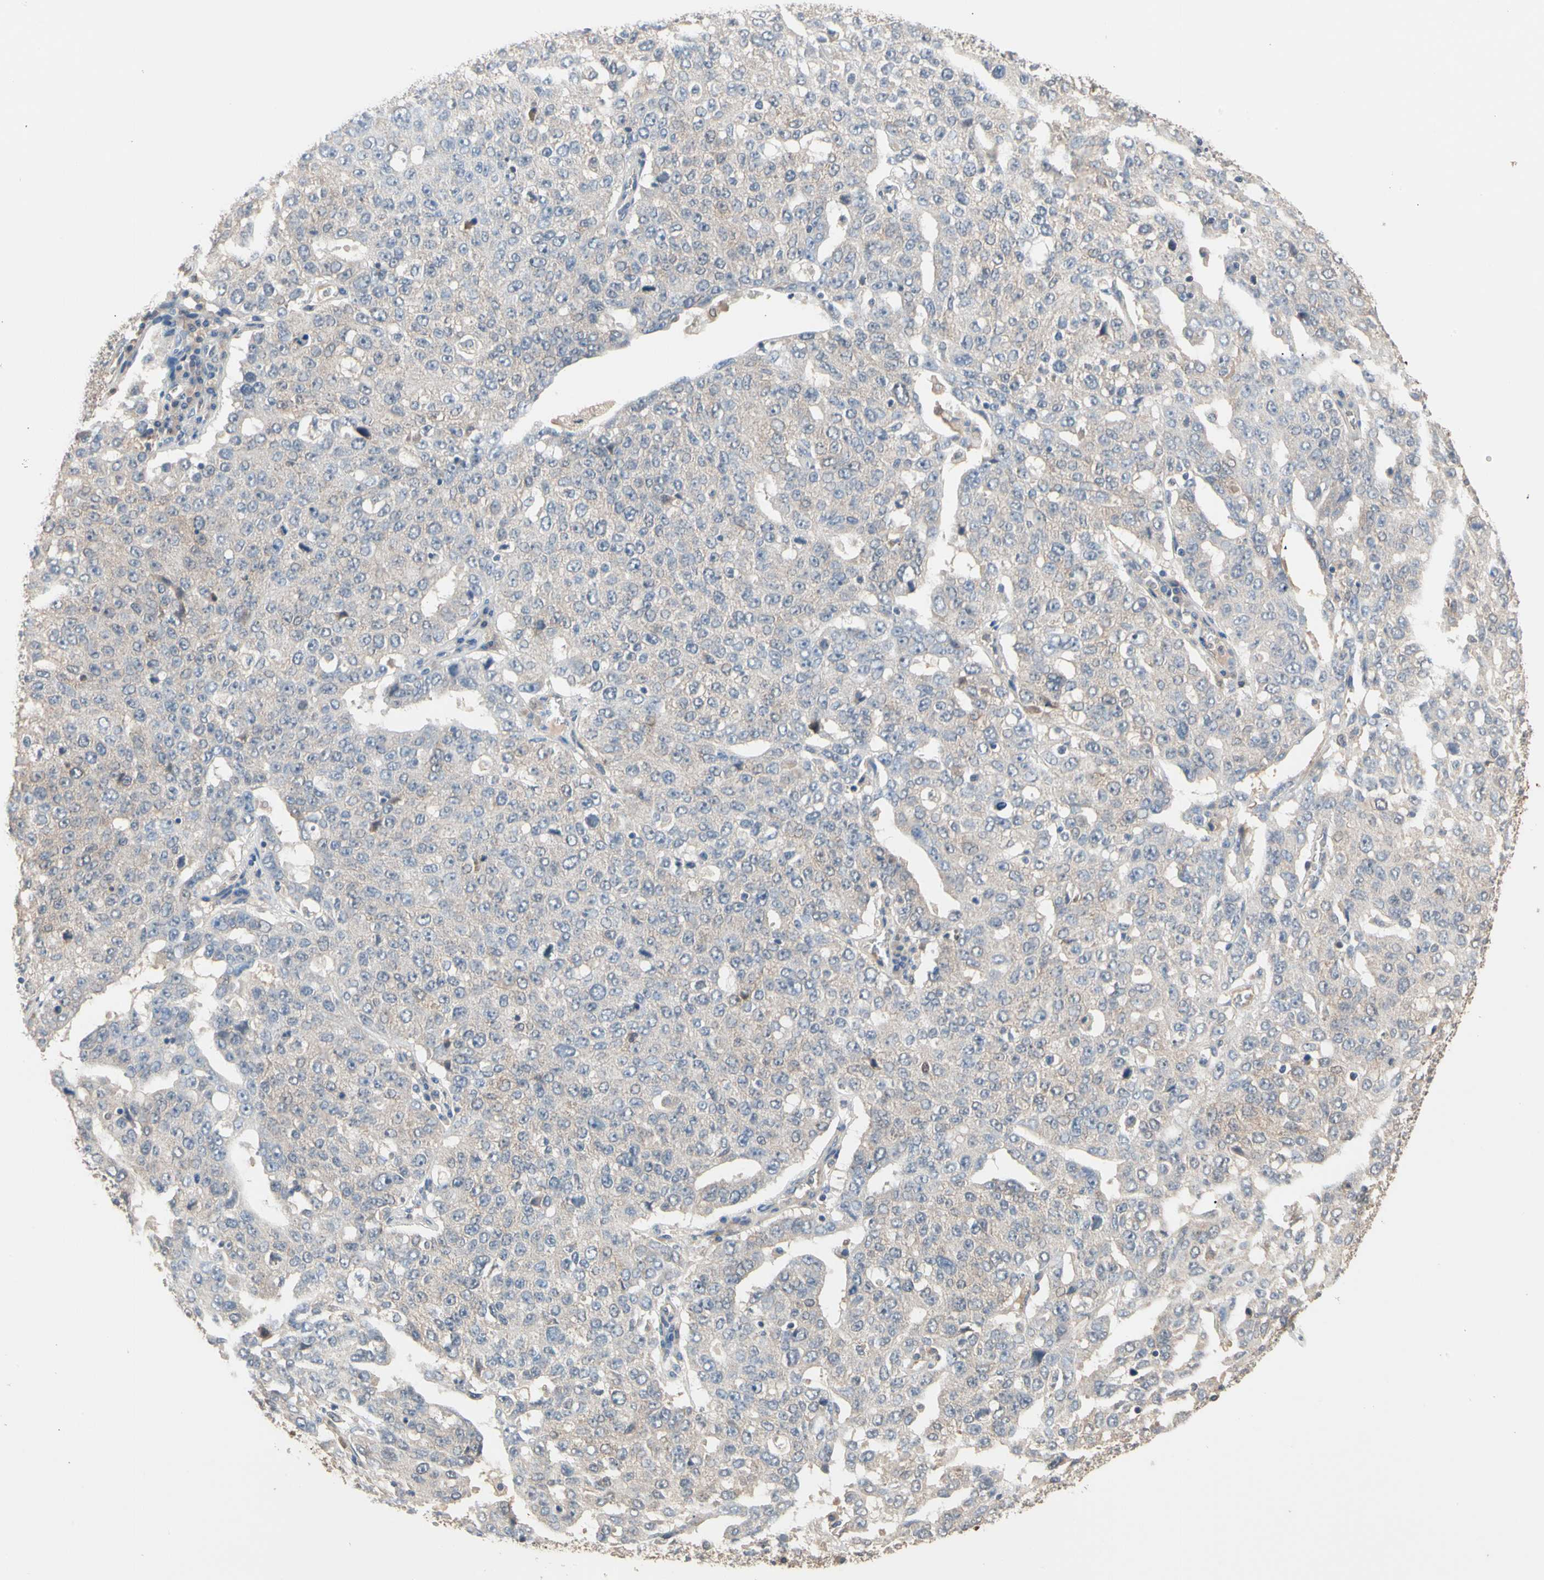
{"staining": {"intensity": "negative", "quantity": "none", "location": "none"}, "tissue": "ovarian cancer", "cell_type": "Tumor cells", "image_type": "cancer", "snomed": [{"axis": "morphology", "description": "Carcinoma, endometroid"}, {"axis": "topography", "description": "Ovary"}], "caption": "Tumor cells show no significant protein expression in ovarian endometroid carcinoma. (Immunohistochemistry, brightfield microscopy, high magnification).", "gene": "BBOX1", "patient": {"sex": "female", "age": 62}}